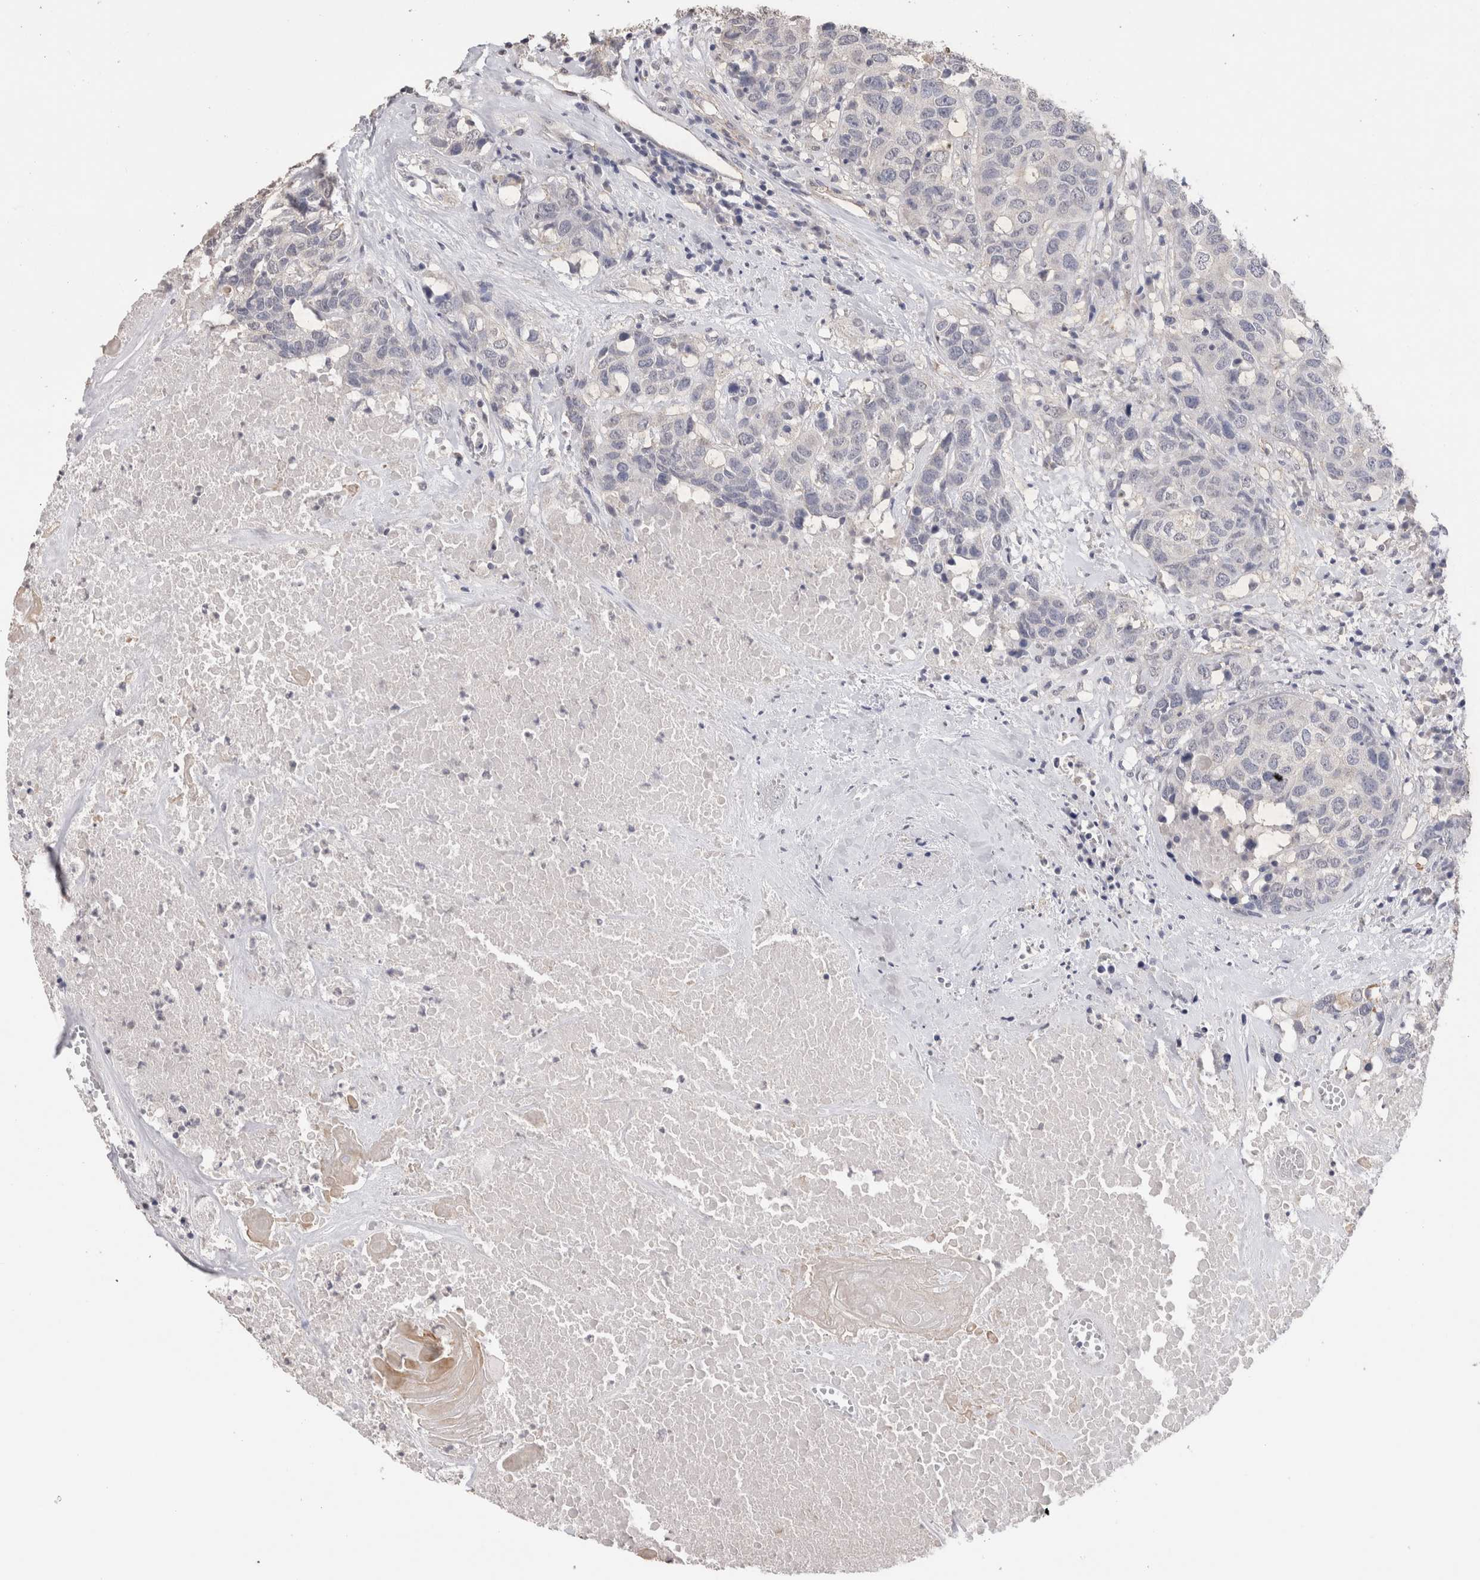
{"staining": {"intensity": "negative", "quantity": "none", "location": "none"}, "tissue": "head and neck cancer", "cell_type": "Tumor cells", "image_type": "cancer", "snomed": [{"axis": "morphology", "description": "Squamous cell carcinoma, NOS"}, {"axis": "topography", "description": "Head-Neck"}], "caption": "Immunohistochemistry of head and neck cancer (squamous cell carcinoma) exhibits no positivity in tumor cells.", "gene": "CDH6", "patient": {"sex": "male", "age": 66}}